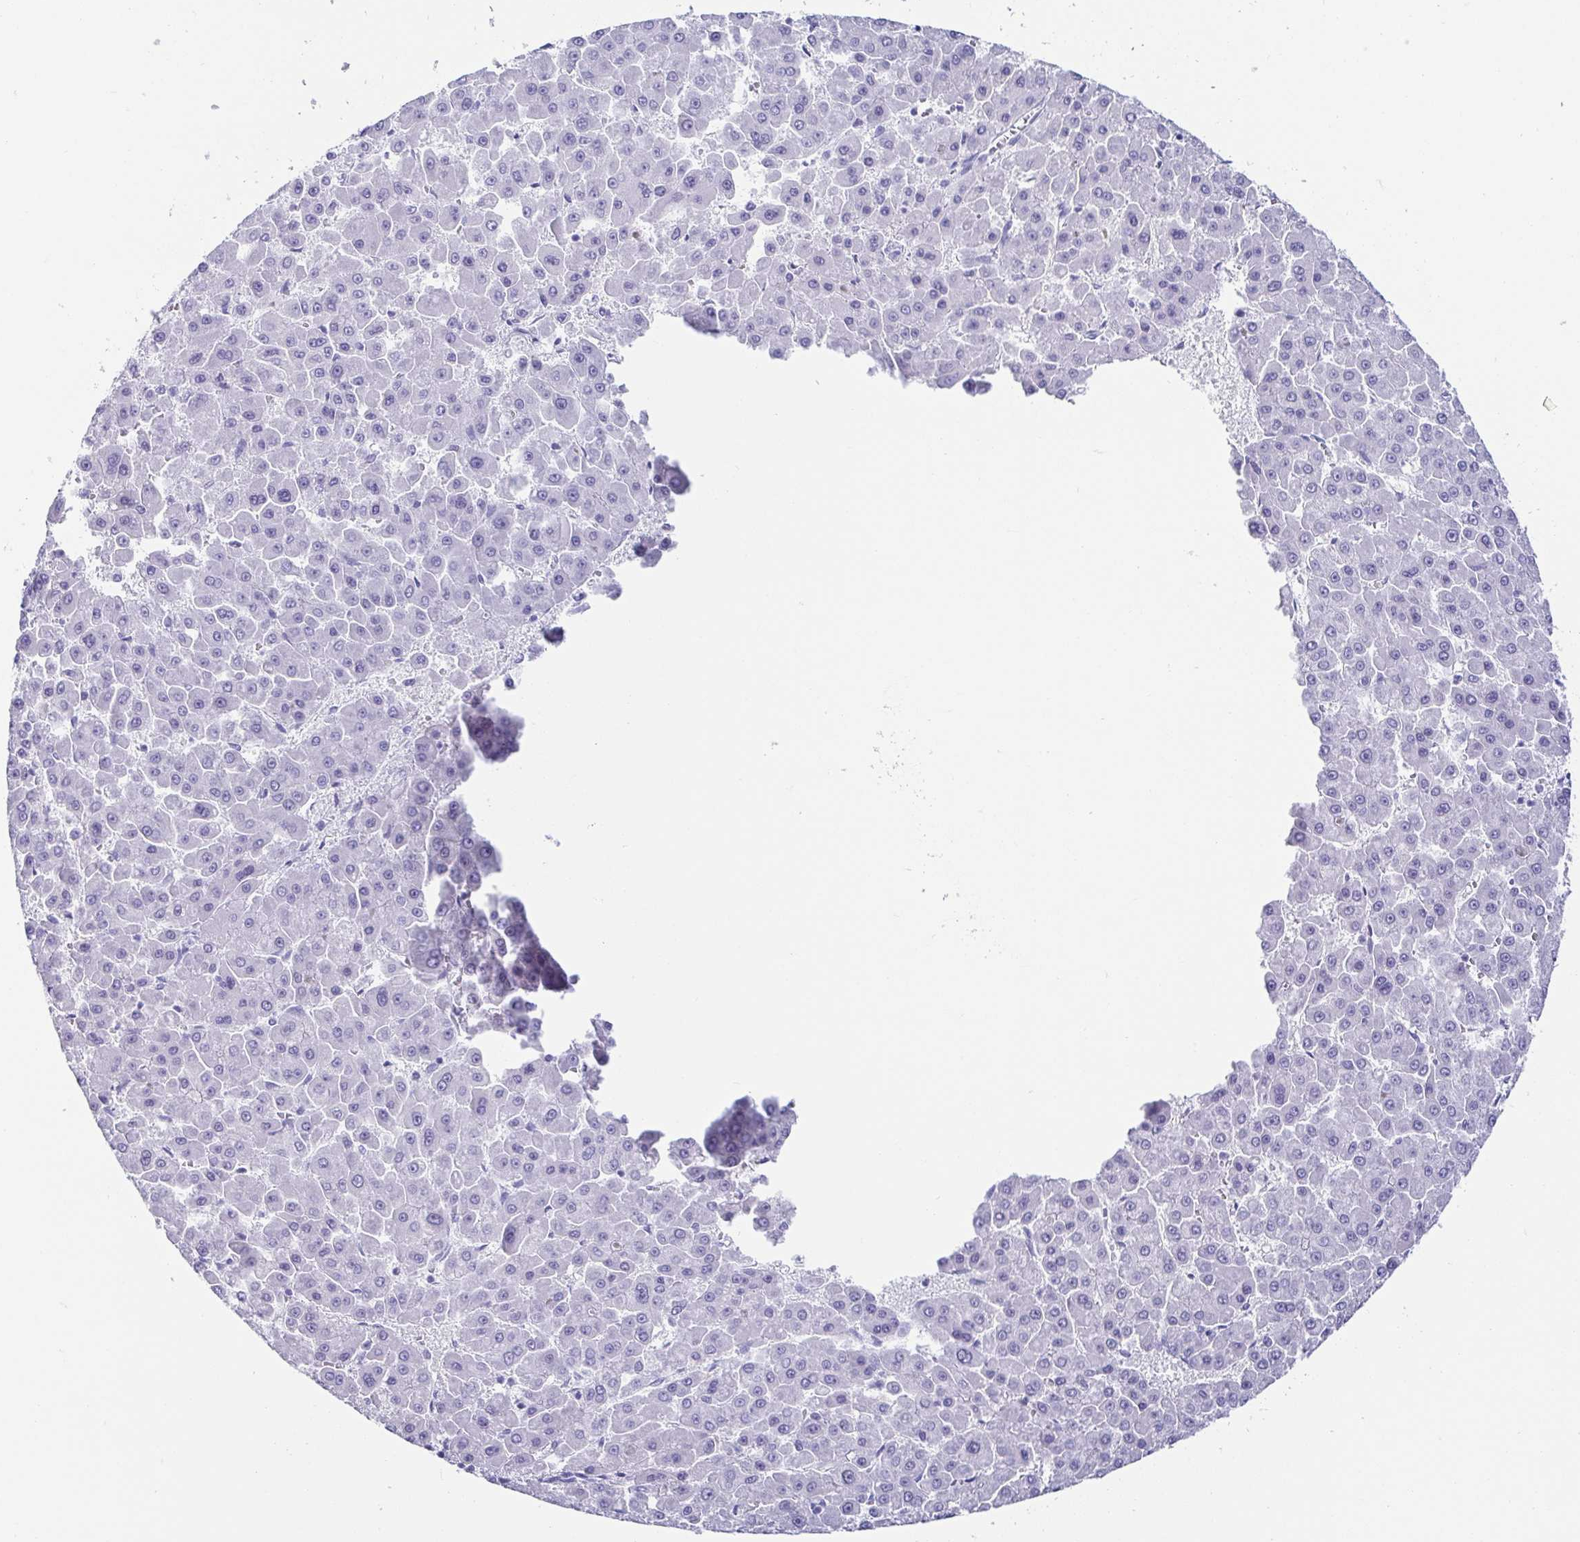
{"staining": {"intensity": "negative", "quantity": "none", "location": "none"}, "tissue": "liver cancer", "cell_type": "Tumor cells", "image_type": "cancer", "snomed": [{"axis": "morphology", "description": "Carcinoma, Hepatocellular, NOS"}, {"axis": "topography", "description": "Liver"}], "caption": "IHC micrograph of human liver cancer stained for a protein (brown), which demonstrates no expression in tumor cells.", "gene": "CD164L2", "patient": {"sex": "male", "age": 78}}